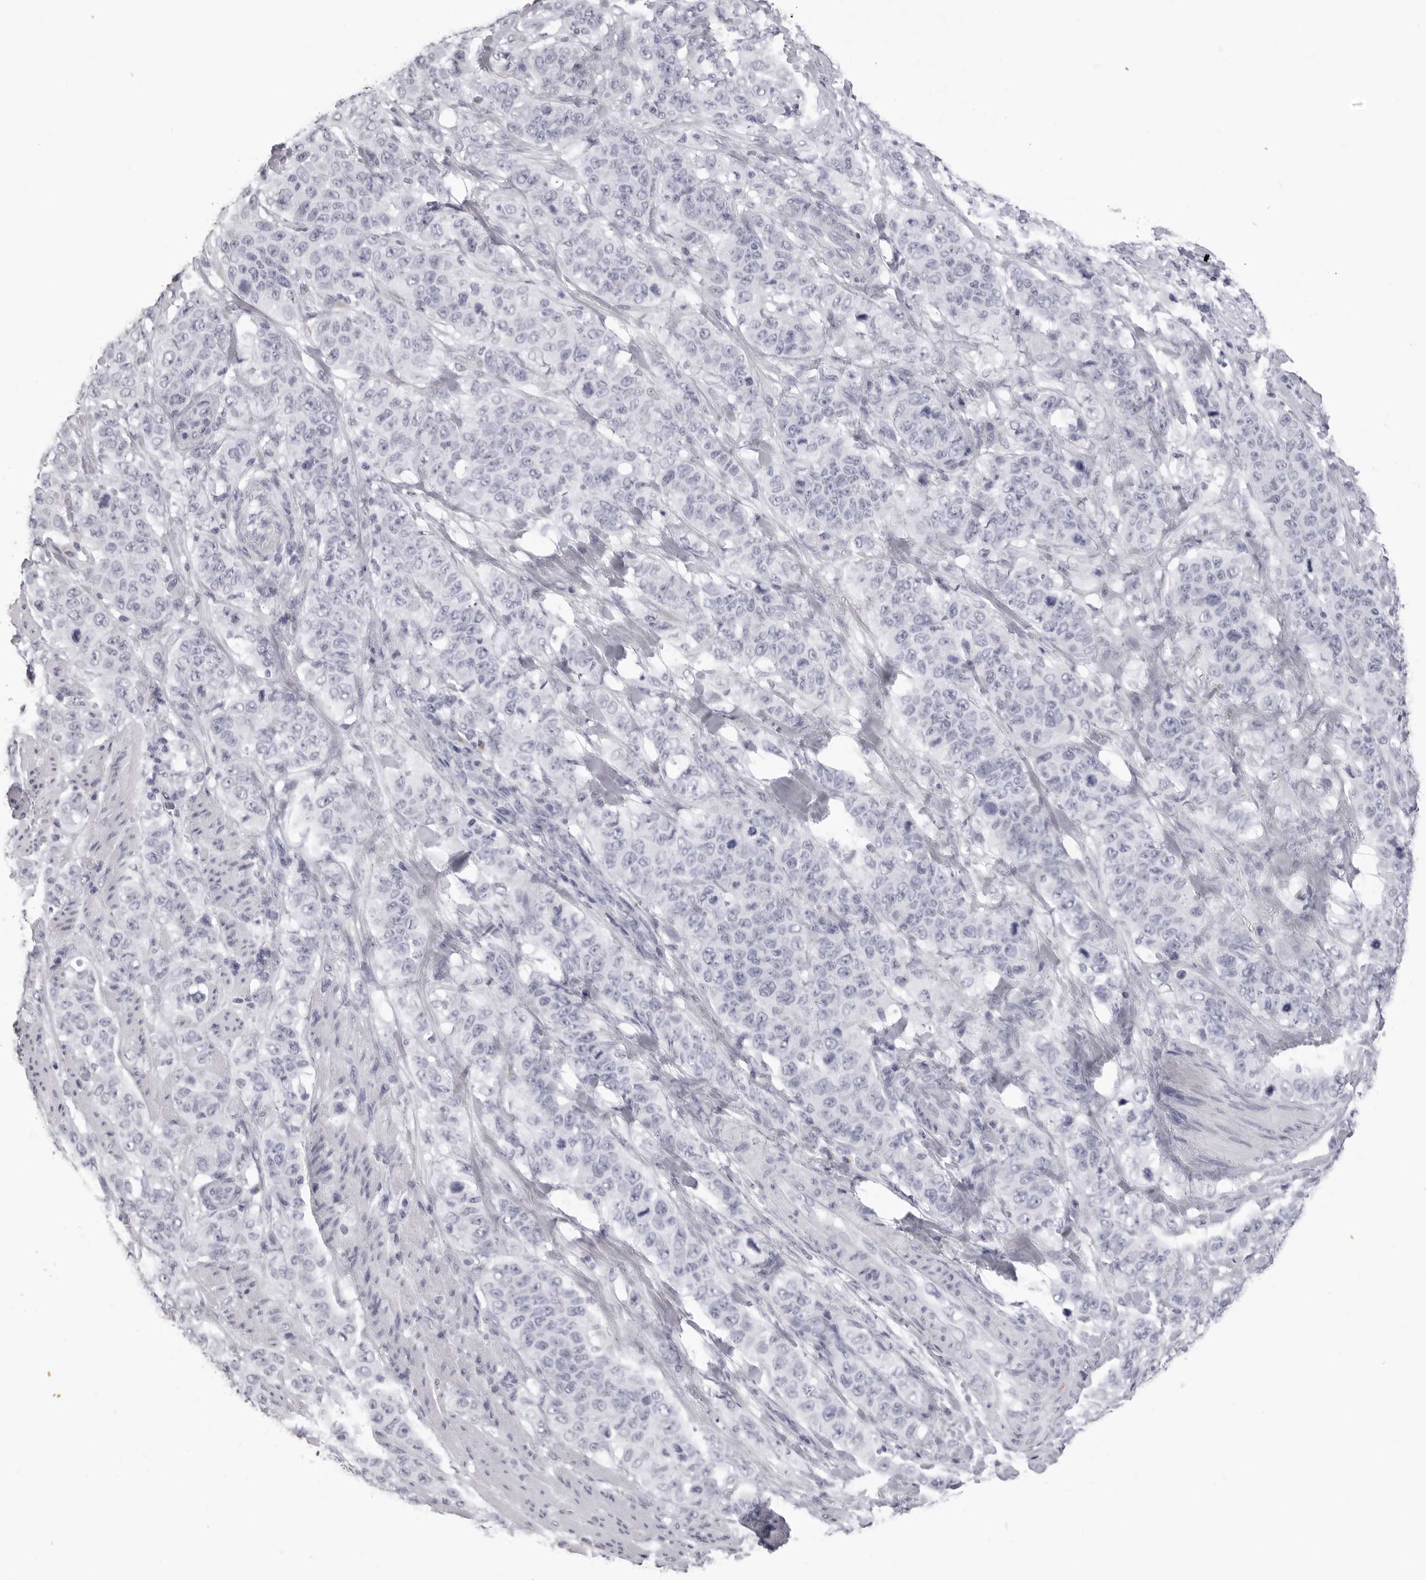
{"staining": {"intensity": "negative", "quantity": "none", "location": "none"}, "tissue": "stomach cancer", "cell_type": "Tumor cells", "image_type": "cancer", "snomed": [{"axis": "morphology", "description": "Adenocarcinoma, NOS"}, {"axis": "topography", "description": "Stomach"}], "caption": "A histopathology image of adenocarcinoma (stomach) stained for a protein shows no brown staining in tumor cells. (Stains: DAB immunohistochemistry with hematoxylin counter stain, Microscopy: brightfield microscopy at high magnification).", "gene": "LGALS4", "patient": {"sex": "male", "age": 48}}